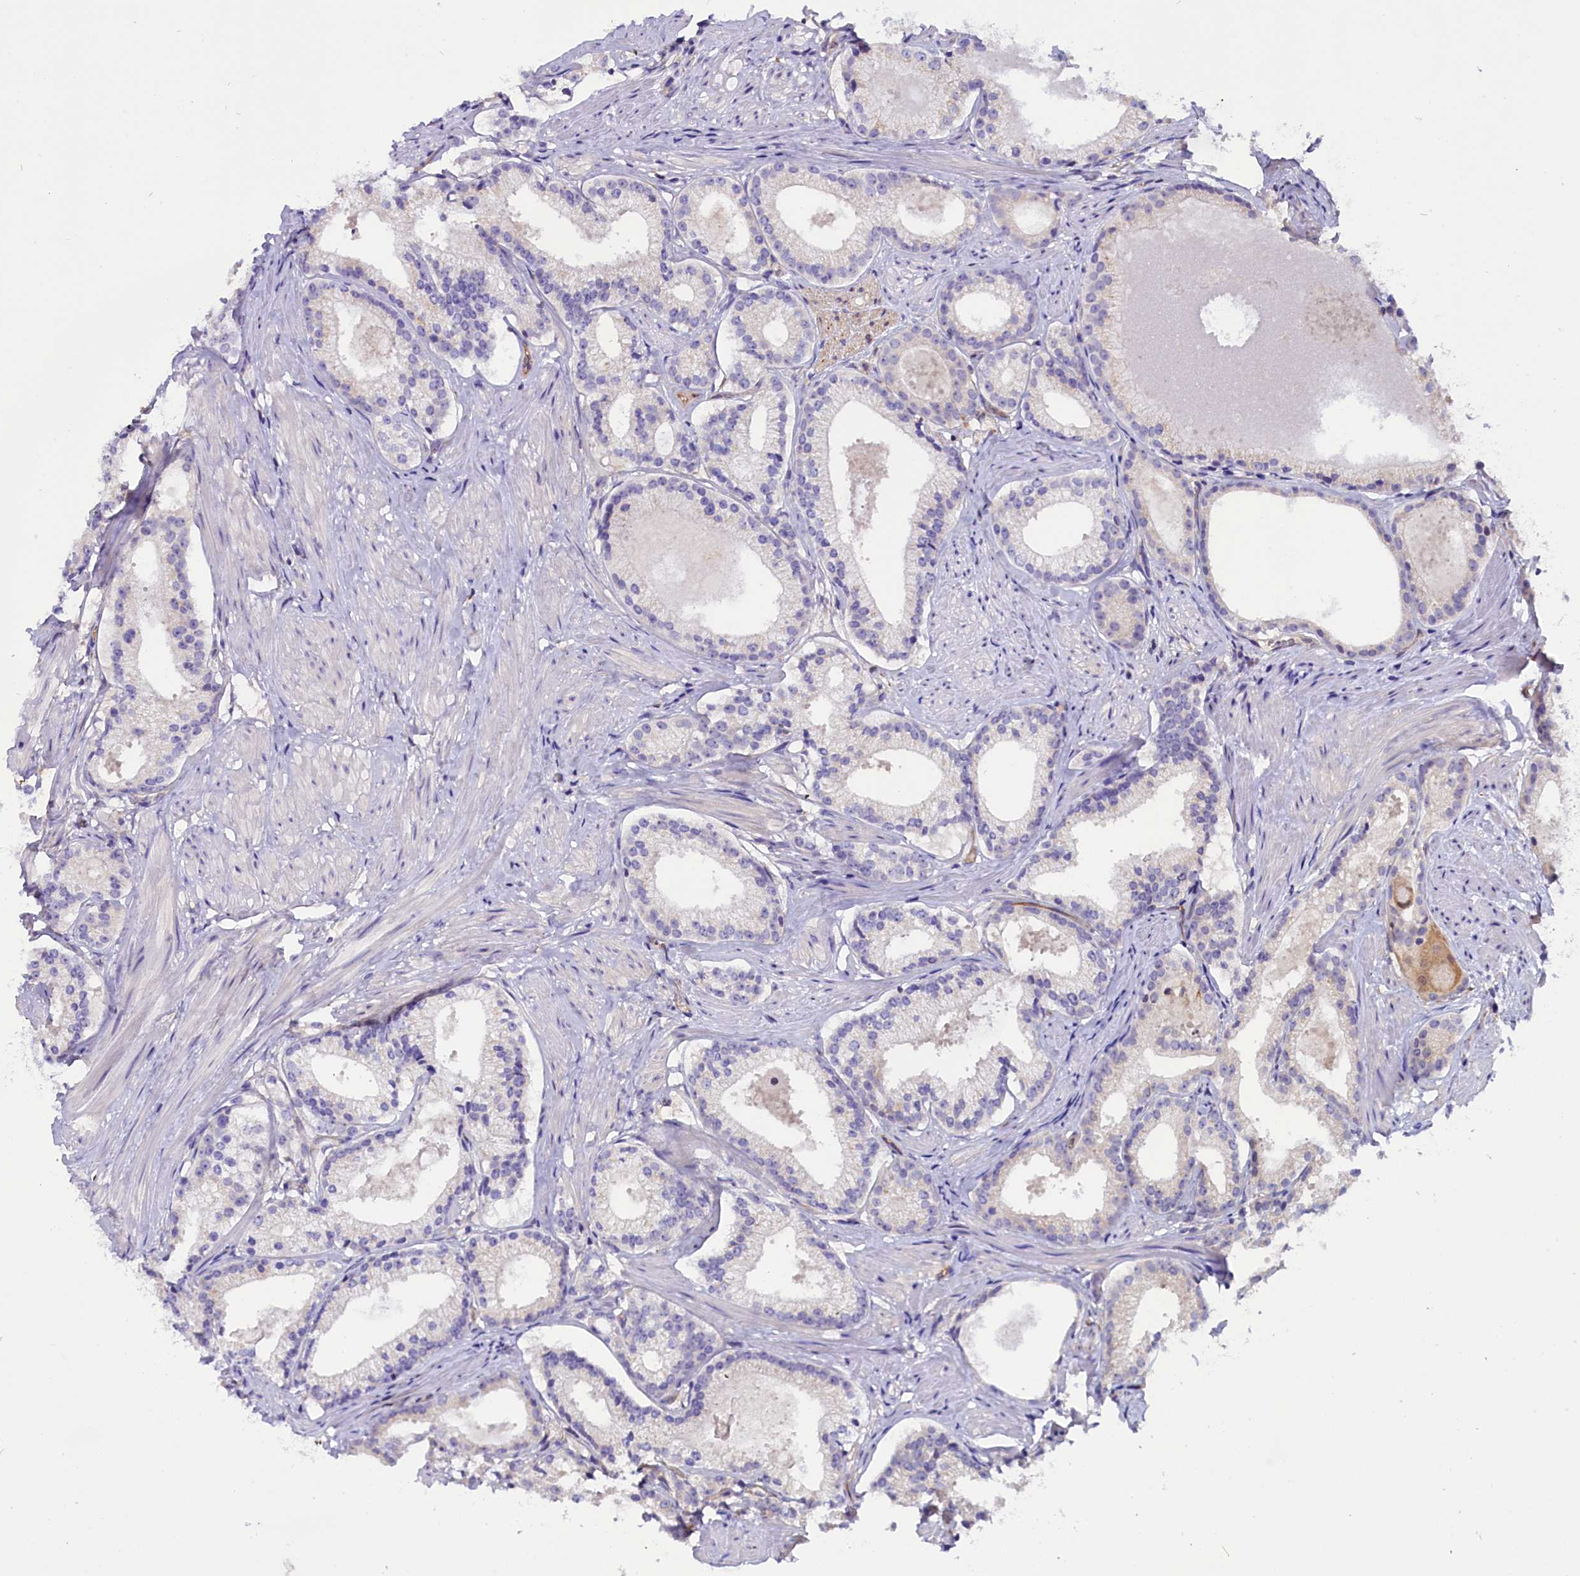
{"staining": {"intensity": "negative", "quantity": "none", "location": "none"}, "tissue": "prostate cancer", "cell_type": "Tumor cells", "image_type": "cancer", "snomed": [{"axis": "morphology", "description": "Adenocarcinoma, Low grade"}, {"axis": "topography", "description": "Prostate"}], "caption": "Tumor cells are negative for protein expression in human prostate cancer (low-grade adenocarcinoma).", "gene": "PDILT", "patient": {"sex": "male", "age": 57}}